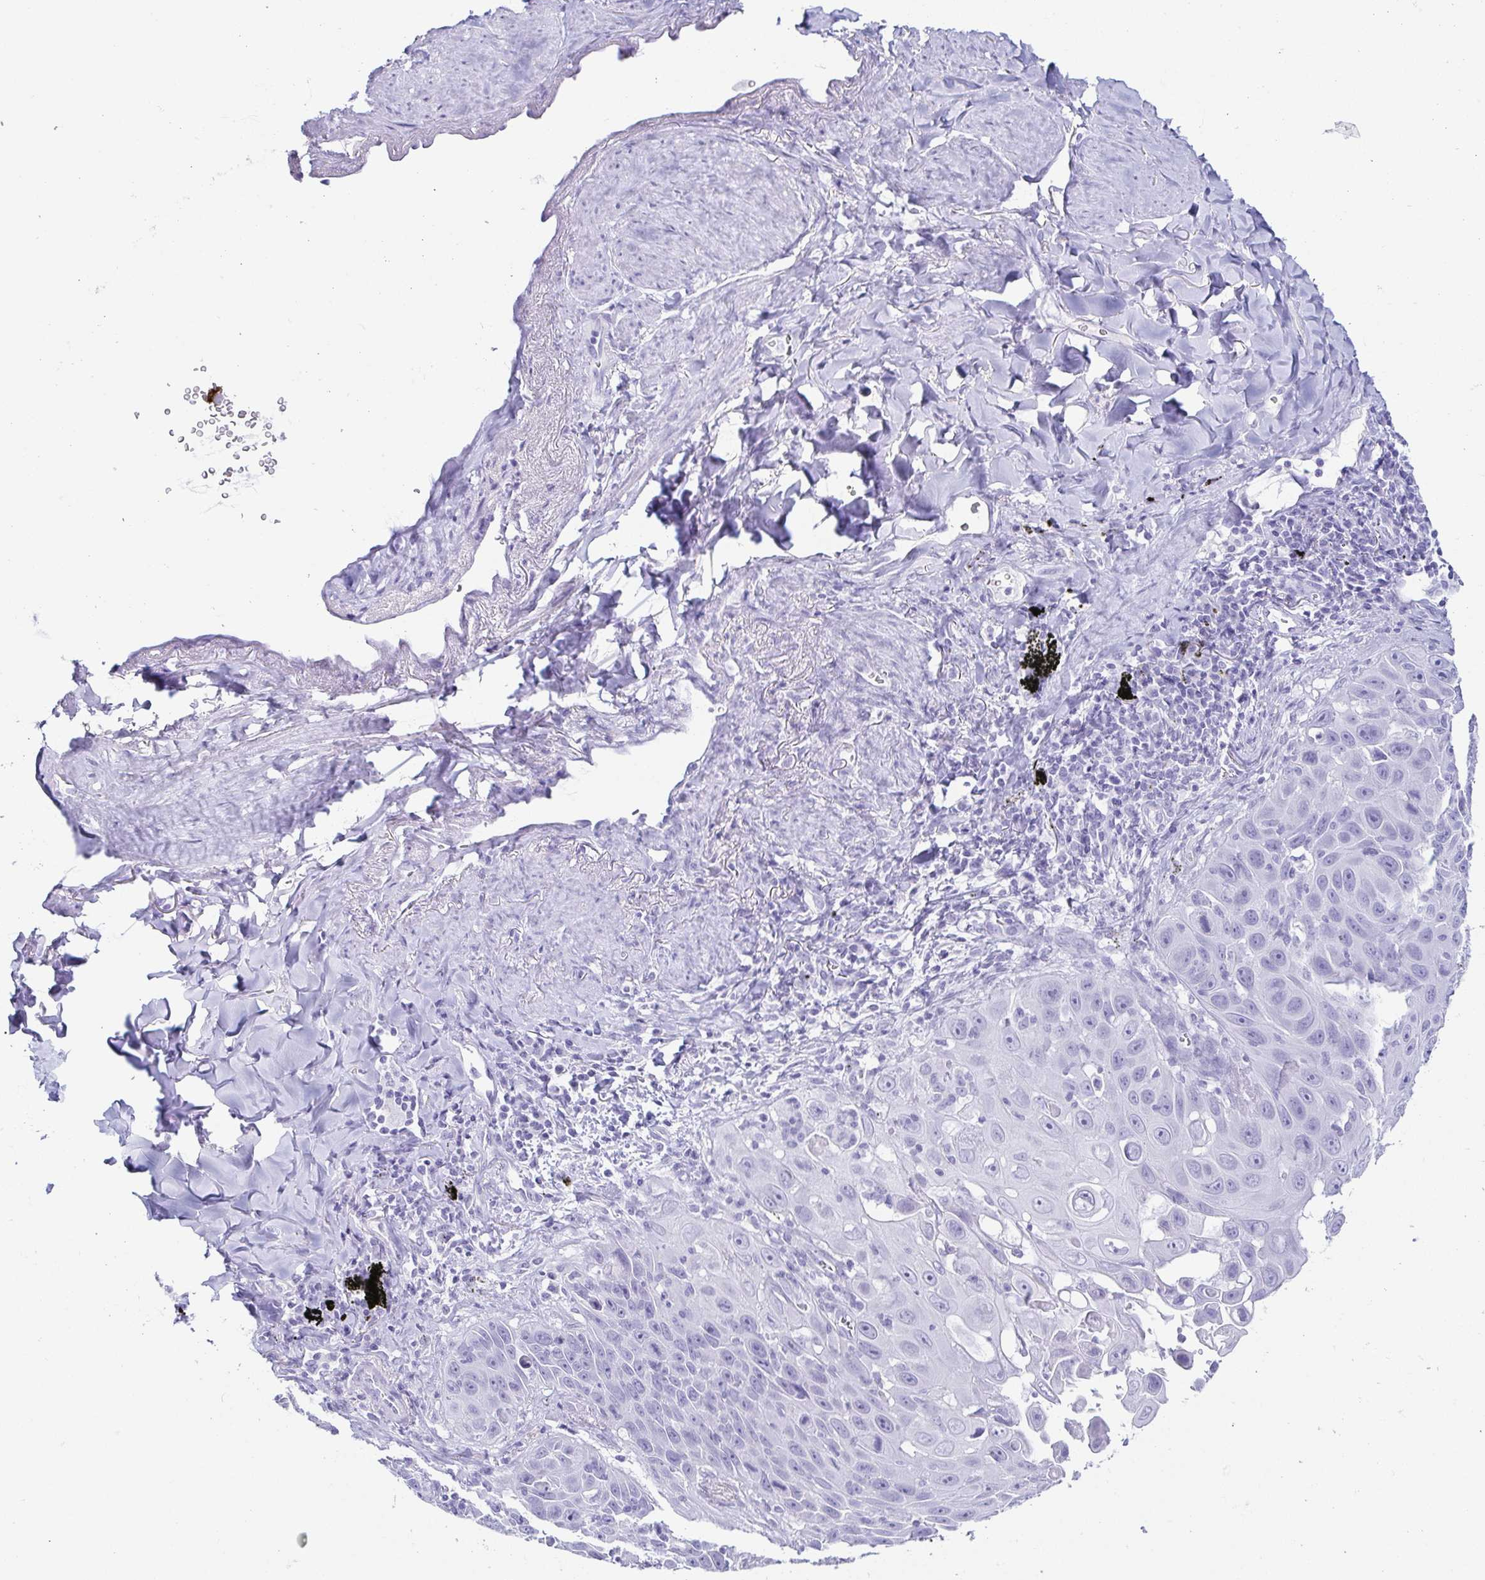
{"staining": {"intensity": "negative", "quantity": "none", "location": "none"}, "tissue": "lung cancer", "cell_type": "Tumor cells", "image_type": "cancer", "snomed": [{"axis": "morphology", "description": "Squamous cell carcinoma, NOS"}, {"axis": "morphology", "description": "Squamous cell carcinoma, metastatic, NOS"}, {"axis": "topography", "description": "Lymph node"}, {"axis": "topography", "description": "Lung"}], "caption": "Immunohistochemical staining of lung cancer reveals no significant positivity in tumor cells. The staining was performed using DAB to visualize the protein expression in brown, while the nuclei were stained in blue with hematoxylin (Magnification: 20x).", "gene": "CD164L2", "patient": {"sex": "female", "age": 62}}